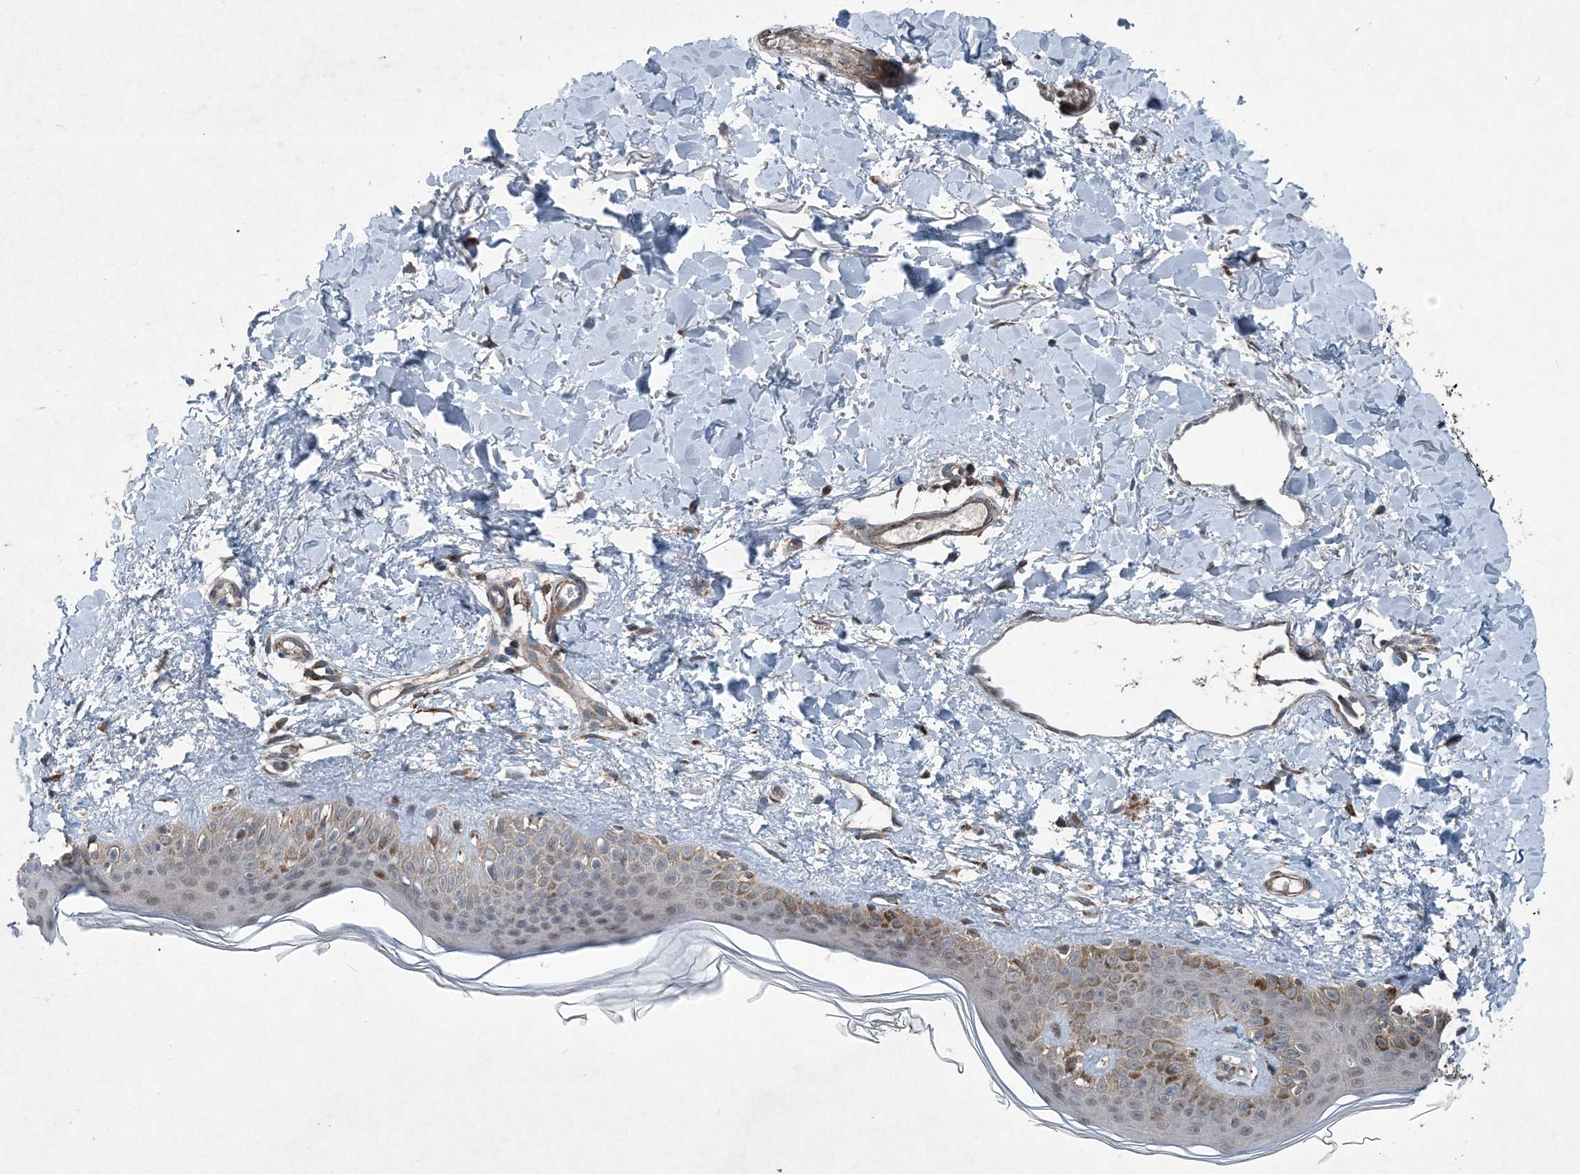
{"staining": {"intensity": "moderate", "quantity": "25%-75%", "location": "cytoplasmic/membranous,nuclear"}, "tissue": "skin", "cell_type": "Fibroblasts", "image_type": "normal", "snomed": [{"axis": "morphology", "description": "Normal tissue, NOS"}, {"axis": "topography", "description": "Skin"}], "caption": "Immunohistochemistry (IHC) of unremarkable human skin shows medium levels of moderate cytoplasmic/membranous,nuclear staining in approximately 25%-75% of fibroblasts.", "gene": "NDUFA2", "patient": {"sex": "female", "age": 58}}